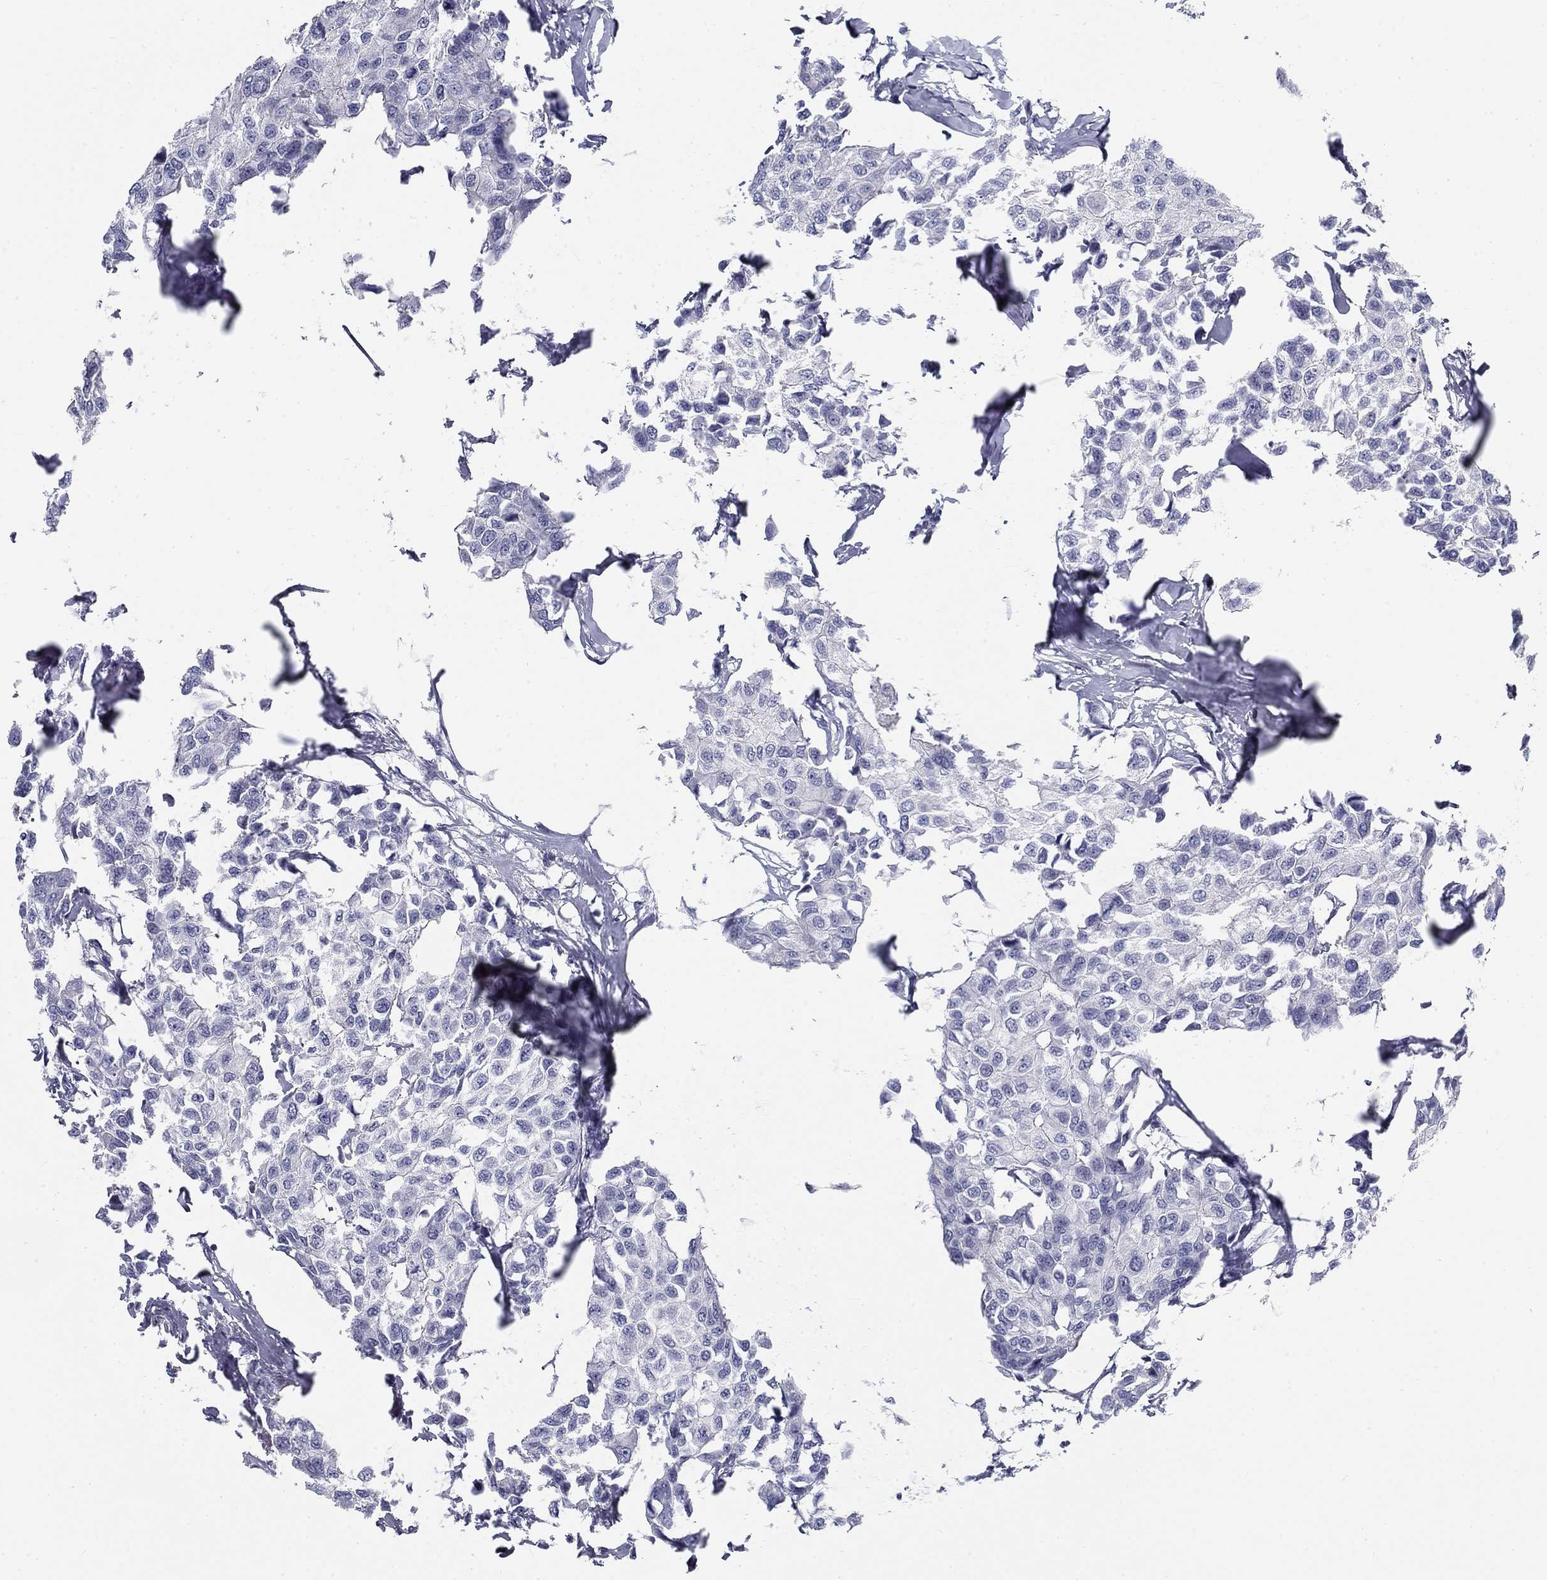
{"staining": {"intensity": "negative", "quantity": "none", "location": "none"}, "tissue": "breast cancer", "cell_type": "Tumor cells", "image_type": "cancer", "snomed": [{"axis": "morphology", "description": "Duct carcinoma"}, {"axis": "topography", "description": "Breast"}], "caption": "There is no significant positivity in tumor cells of breast infiltrating ductal carcinoma.", "gene": "GALNTL5", "patient": {"sex": "female", "age": 80}}